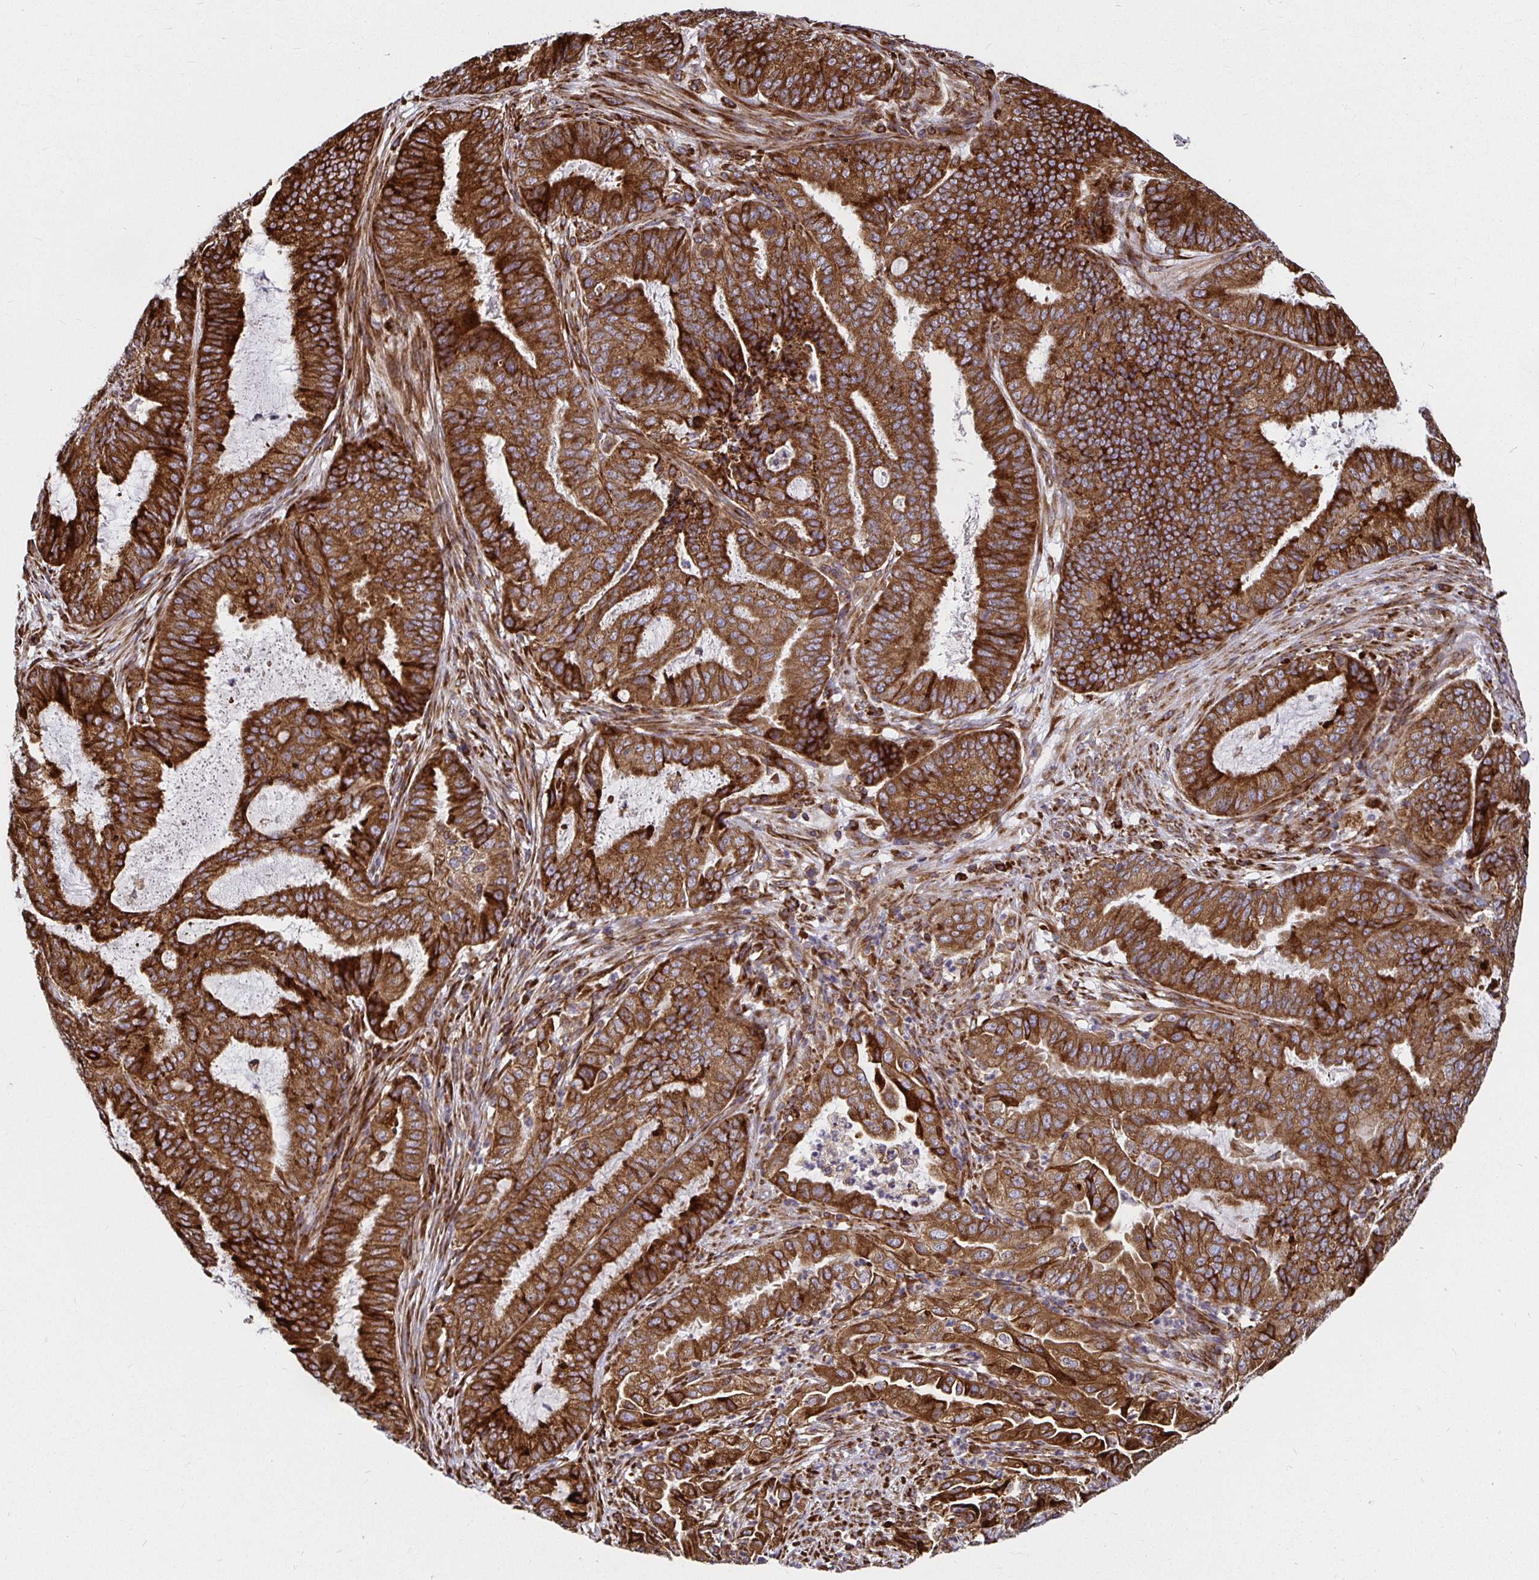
{"staining": {"intensity": "strong", "quantity": ">75%", "location": "cytoplasmic/membranous"}, "tissue": "endometrial cancer", "cell_type": "Tumor cells", "image_type": "cancer", "snomed": [{"axis": "morphology", "description": "Adenocarcinoma, NOS"}, {"axis": "topography", "description": "Endometrium"}], "caption": "Immunohistochemistry (IHC) of human endometrial cancer (adenocarcinoma) displays high levels of strong cytoplasmic/membranous expression in about >75% of tumor cells.", "gene": "SMYD3", "patient": {"sex": "female", "age": 51}}